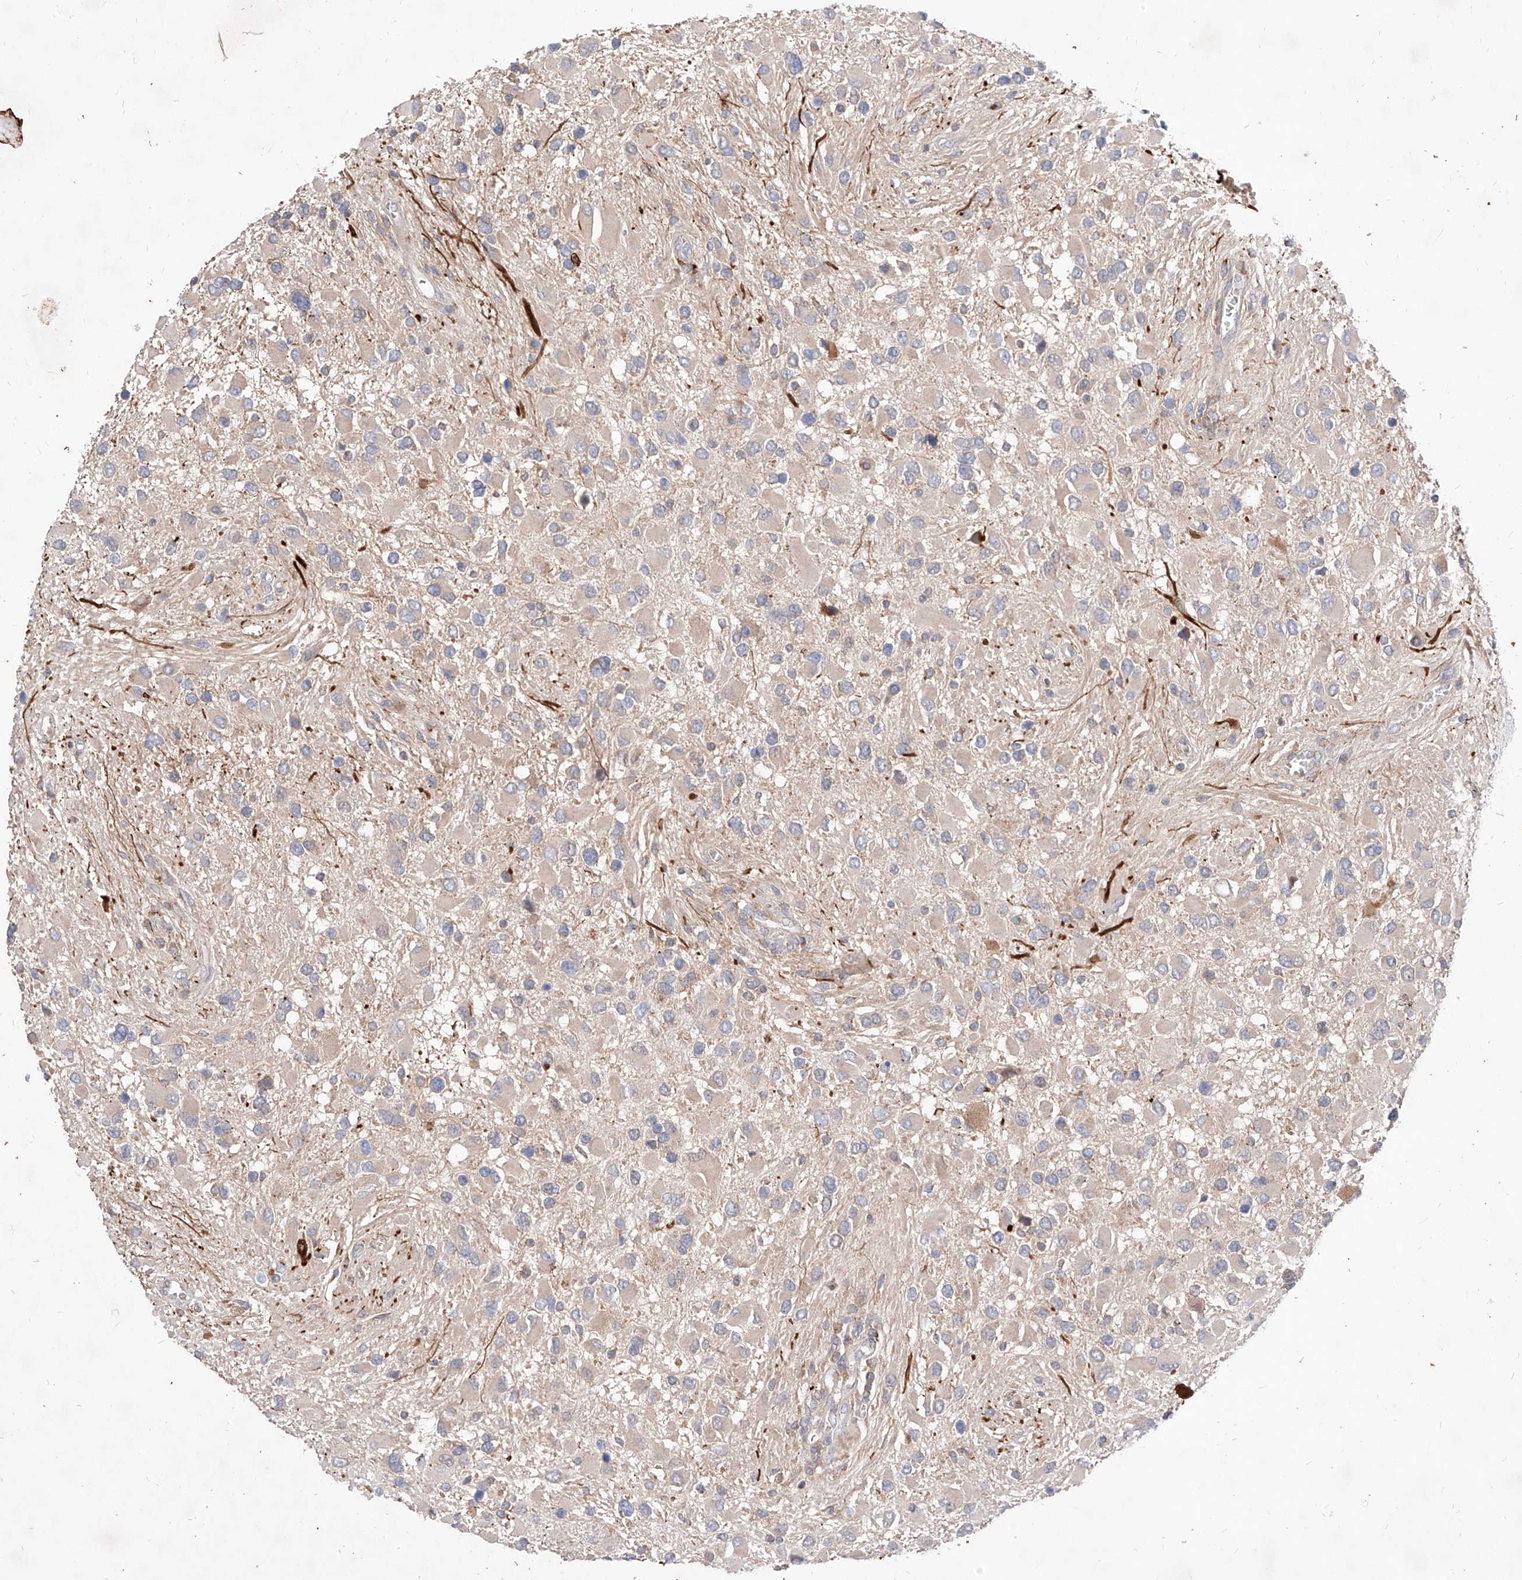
{"staining": {"intensity": "negative", "quantity": "none", "location": "none"}, "tissue": "glioma", "cell_type": "Tumor cells", "image_type": "cancer", "snomed": [{"axis": "morphology", "description": "Glioma, malignant, High grade"}, {"axis": "topography", "description": "Brain"}], "caption": "The image exhibits no staining of tumor cells in glioma.", "gene": "TSNAX", "patient": {"sex": "male", "age": 53}}